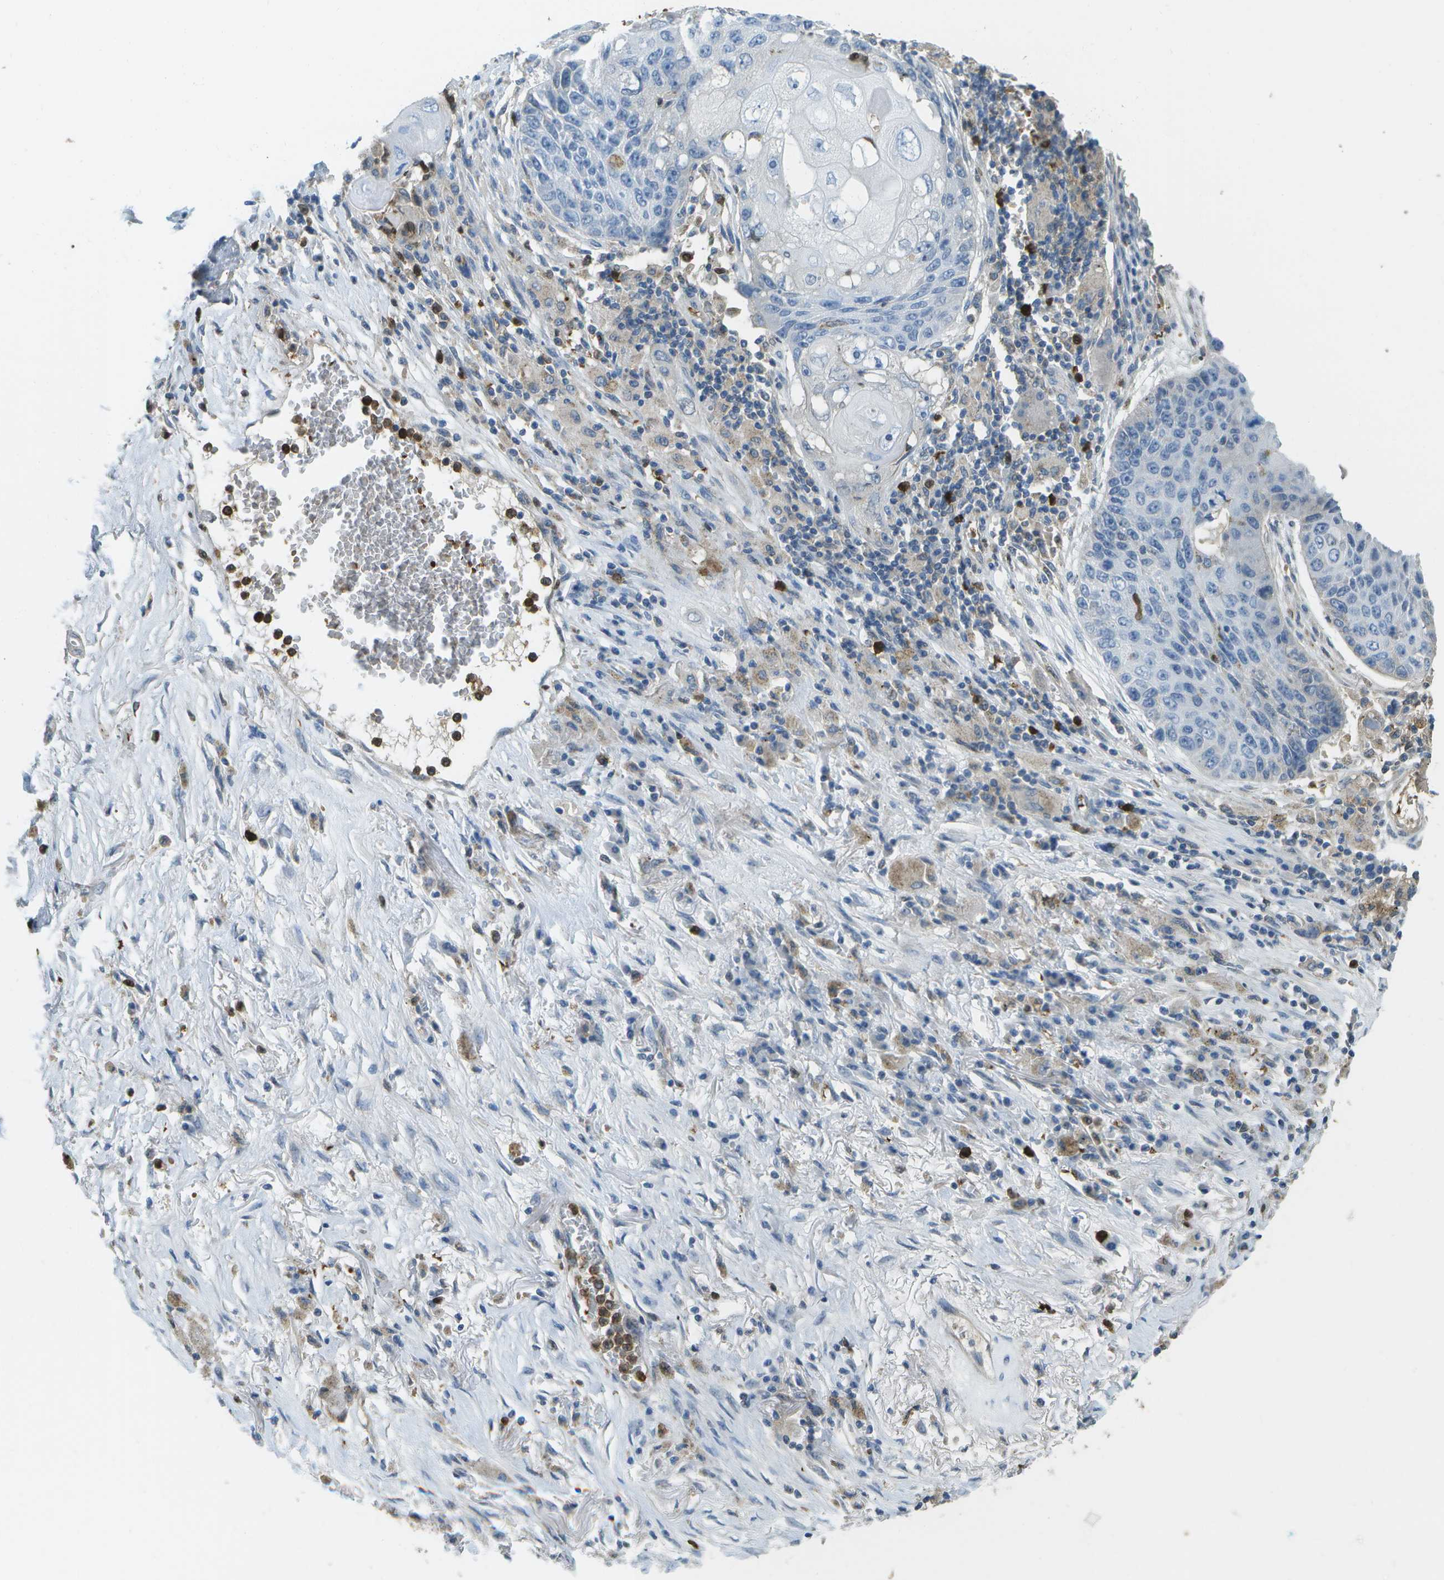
{"staining": {"intensity": "negative", "quantity": "none", "location": "none"}, "tissue": "lung cancer", "cell_type": "Tumor cells", "image_type": "cancer", "snomed": [{"axis": "morphology", "description": "Squamous cell carcinoma, NOS"}, {"axis": "topography", "description": "Lung"}], "caption": "Lung squamous cell carcinoma was stained to show a protein in brown. There is no significant staining in tumor cells. (DAB (3,3'-diaminobenzidine) immunohistochemistry (IHC) with hematoxylin counter stain).", "gene": "CACHD1", "patient": {"sex": "male", "age": 61}}